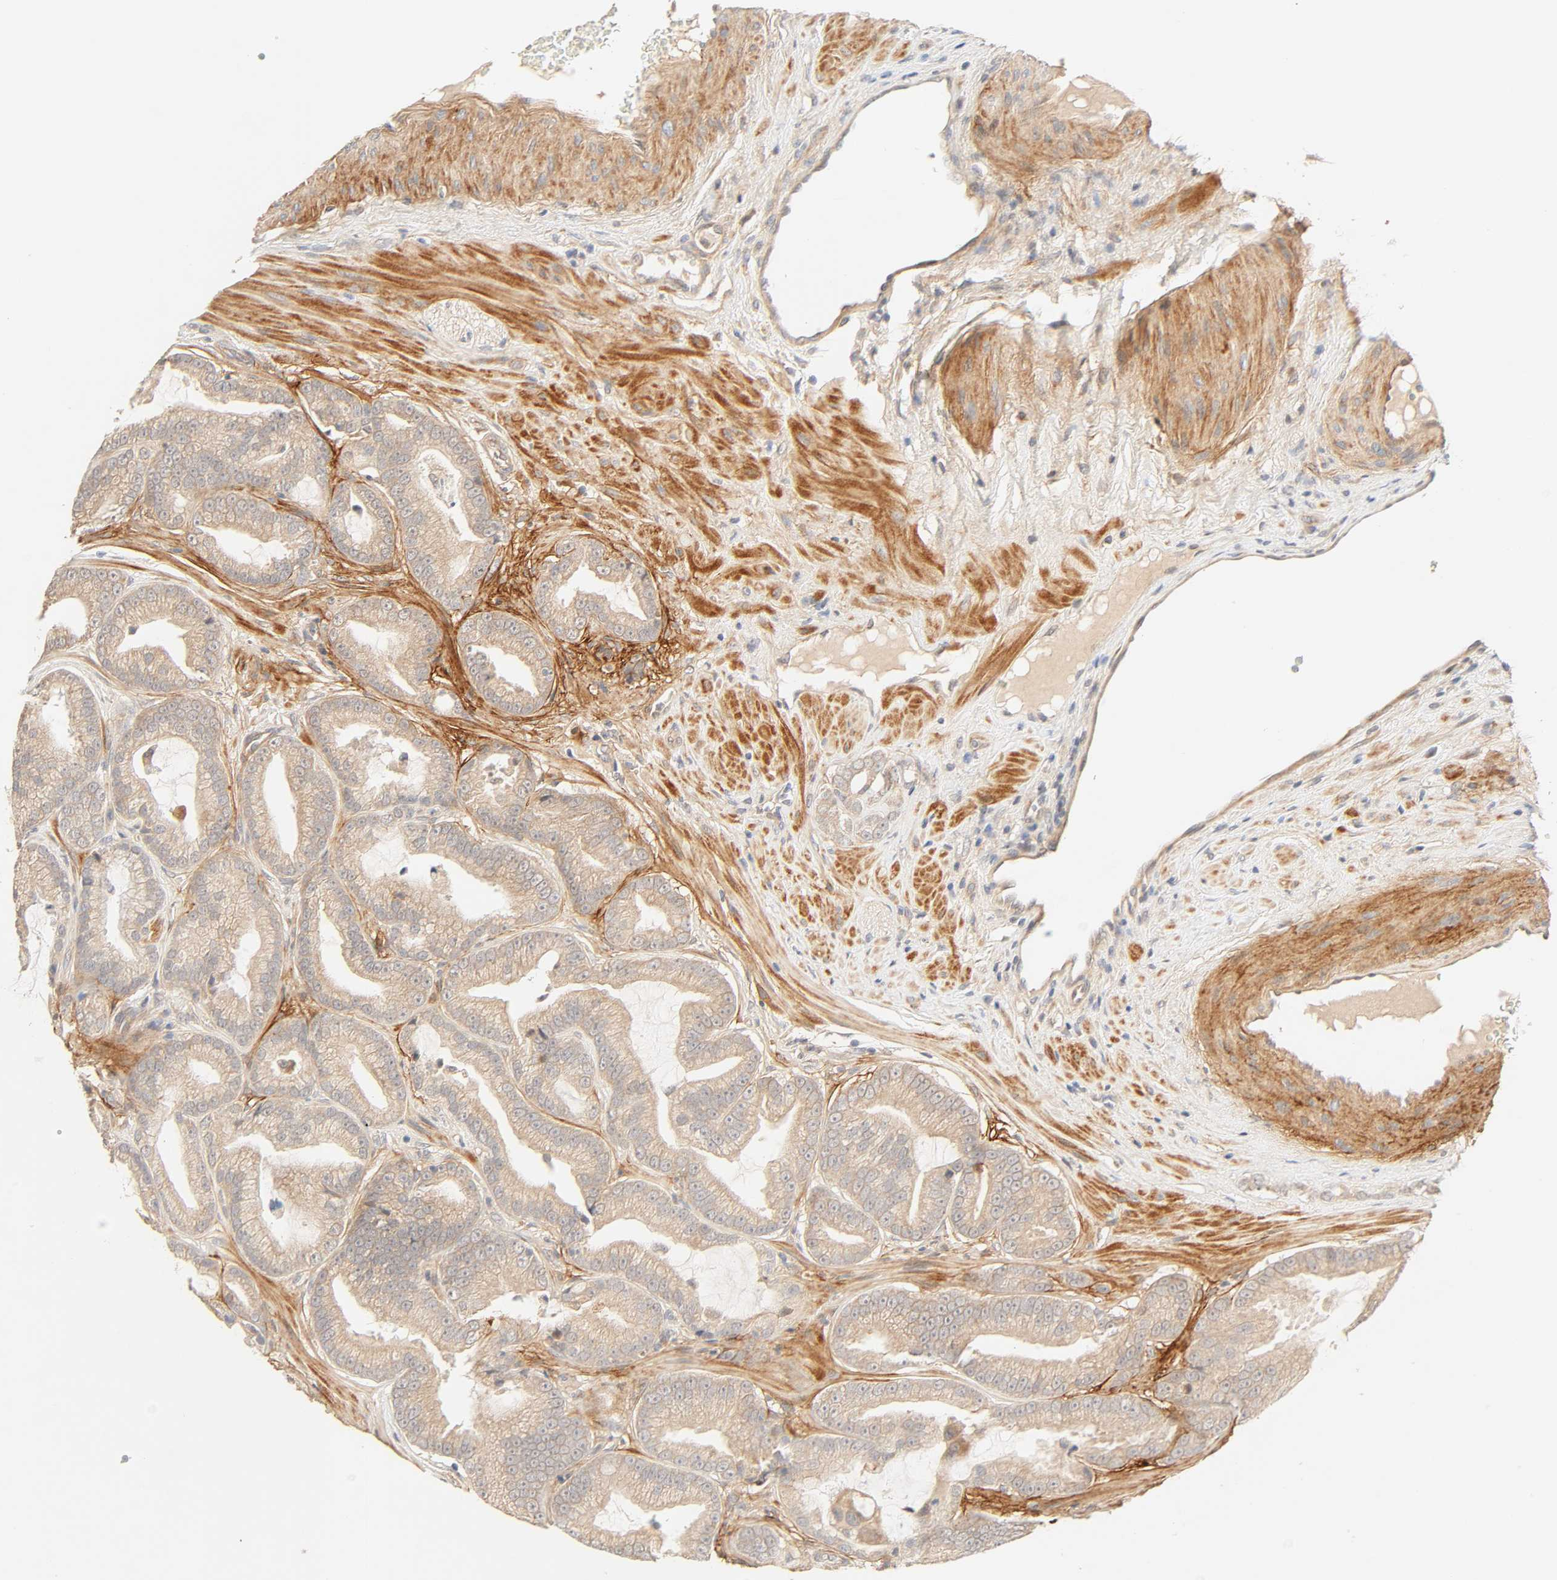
{"staining": {"intensity": "moderate", "quantity": ">75%", "location": "cytoplasmic/membranous"}, "tissue": "prostate cancer", "cell_type": "Tumor cells", "image_type": "cancer", "snomed": [{"axis": "morphology", "description": "Adenocarcinoma, Low grade"}, {"axis": "topography", "description": "Prostate"}], "caption": "Moderate cytoplasmic/membranous protein positivity is identified in approximately >75% of tumor cells in prostate cancer. (IHC, brightfield microscopy, high magnification).", "gene": "CACNA1G", "patient": {"sex": "male", "age": 58}}